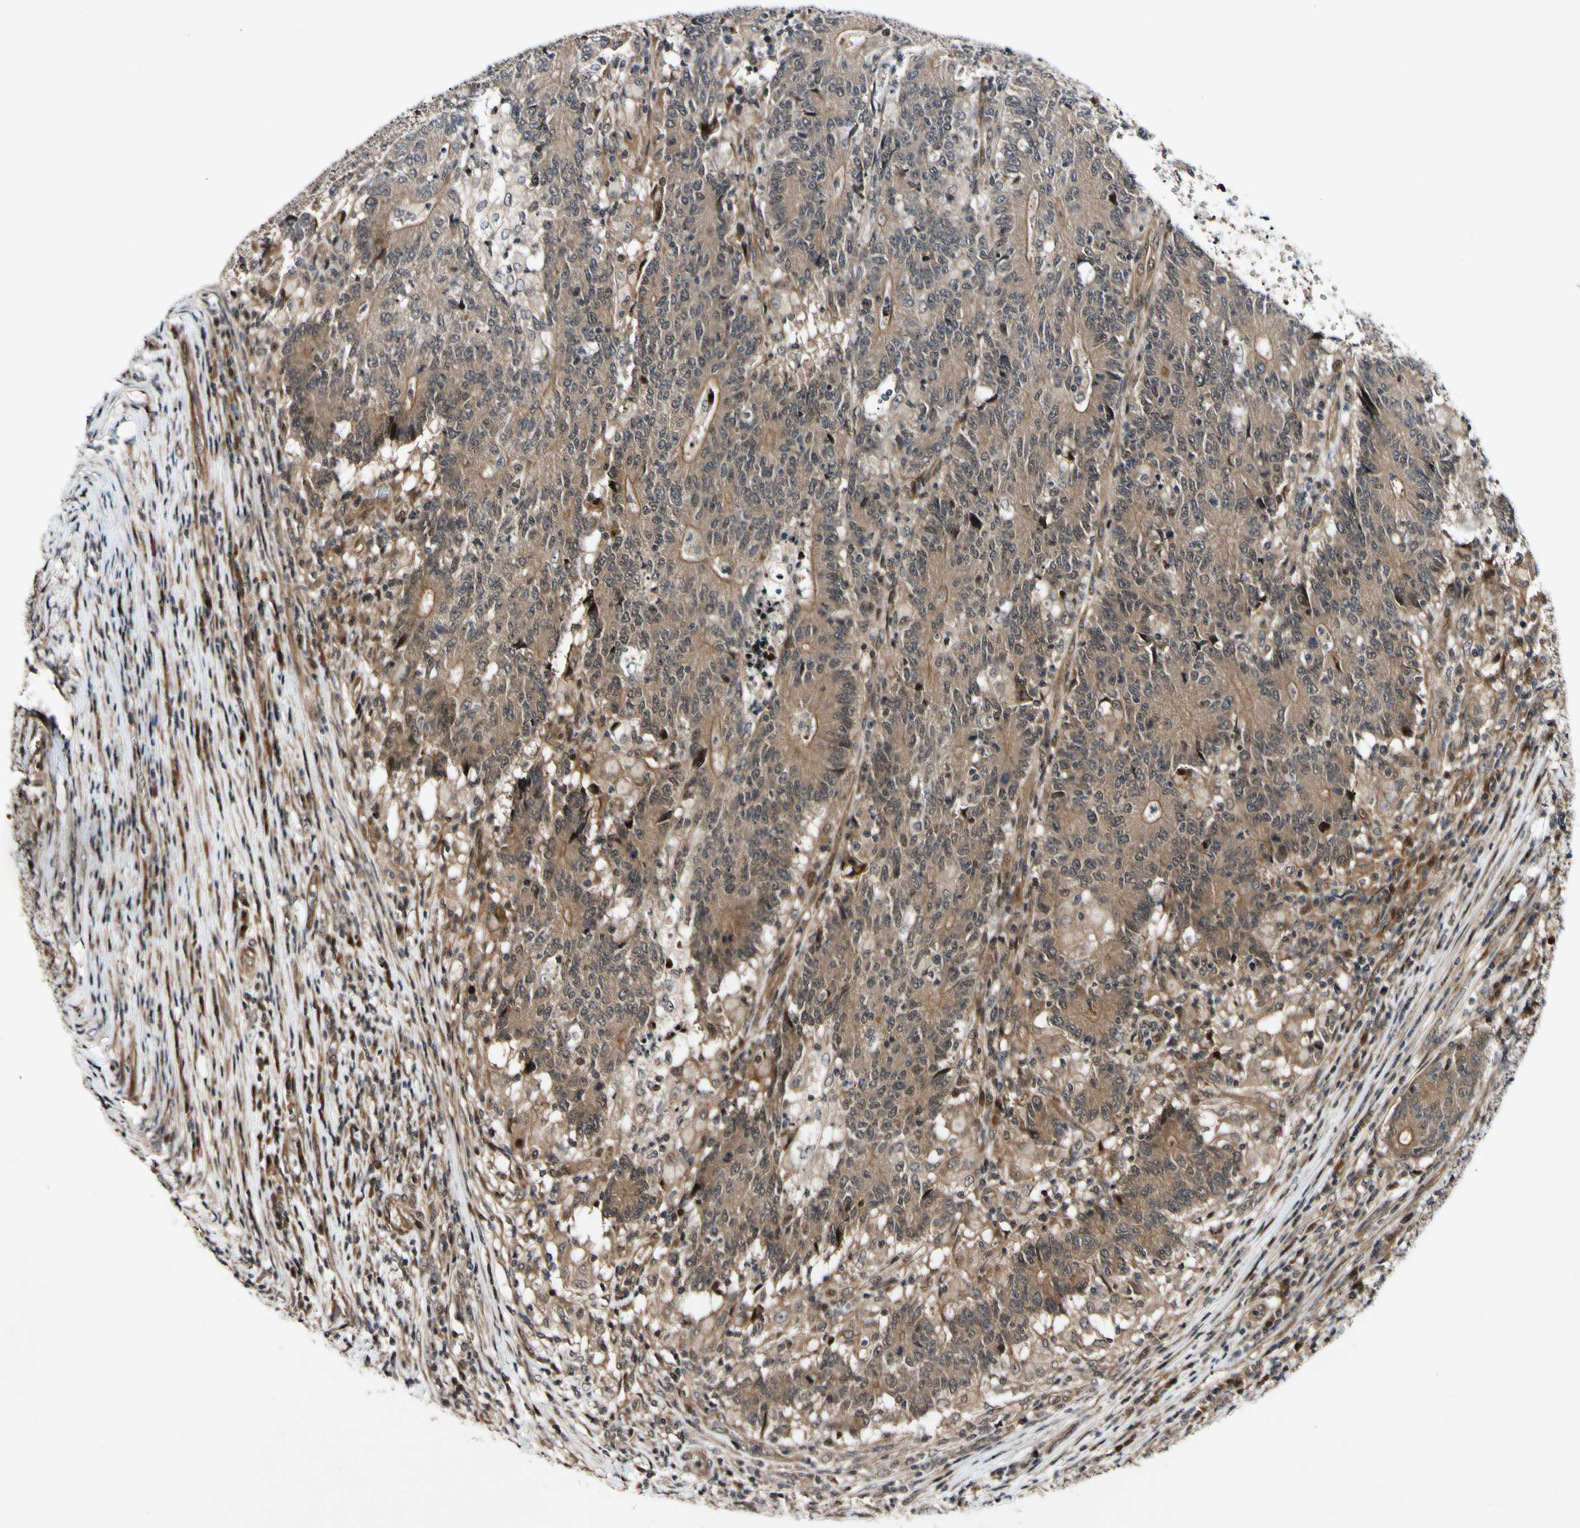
{"staining": {"intensity": "moderate", "quantity": ">75%", "location": "cytoplasmic/membranous"}, "tissue": "colorectal cancer", "cell_type": "Tumor cells", "image_type": "cancer", "snomed": [{"axis": "morphology", "description": "Normal tissue, NOS"}, {"axis": "morphology", "description": "Adenocarcinoma, NOS"}, {"axis": "topography", "description": "Colon"}], "caption": "Immunohistochemical staining of human colorectal adenocarcinoma displays moderate cytoplasmic/membranous protein expression in approximately >75% of tumor cells.", "gene": "CSNK1E", "patient": {"sex": "female", "age": 75}}